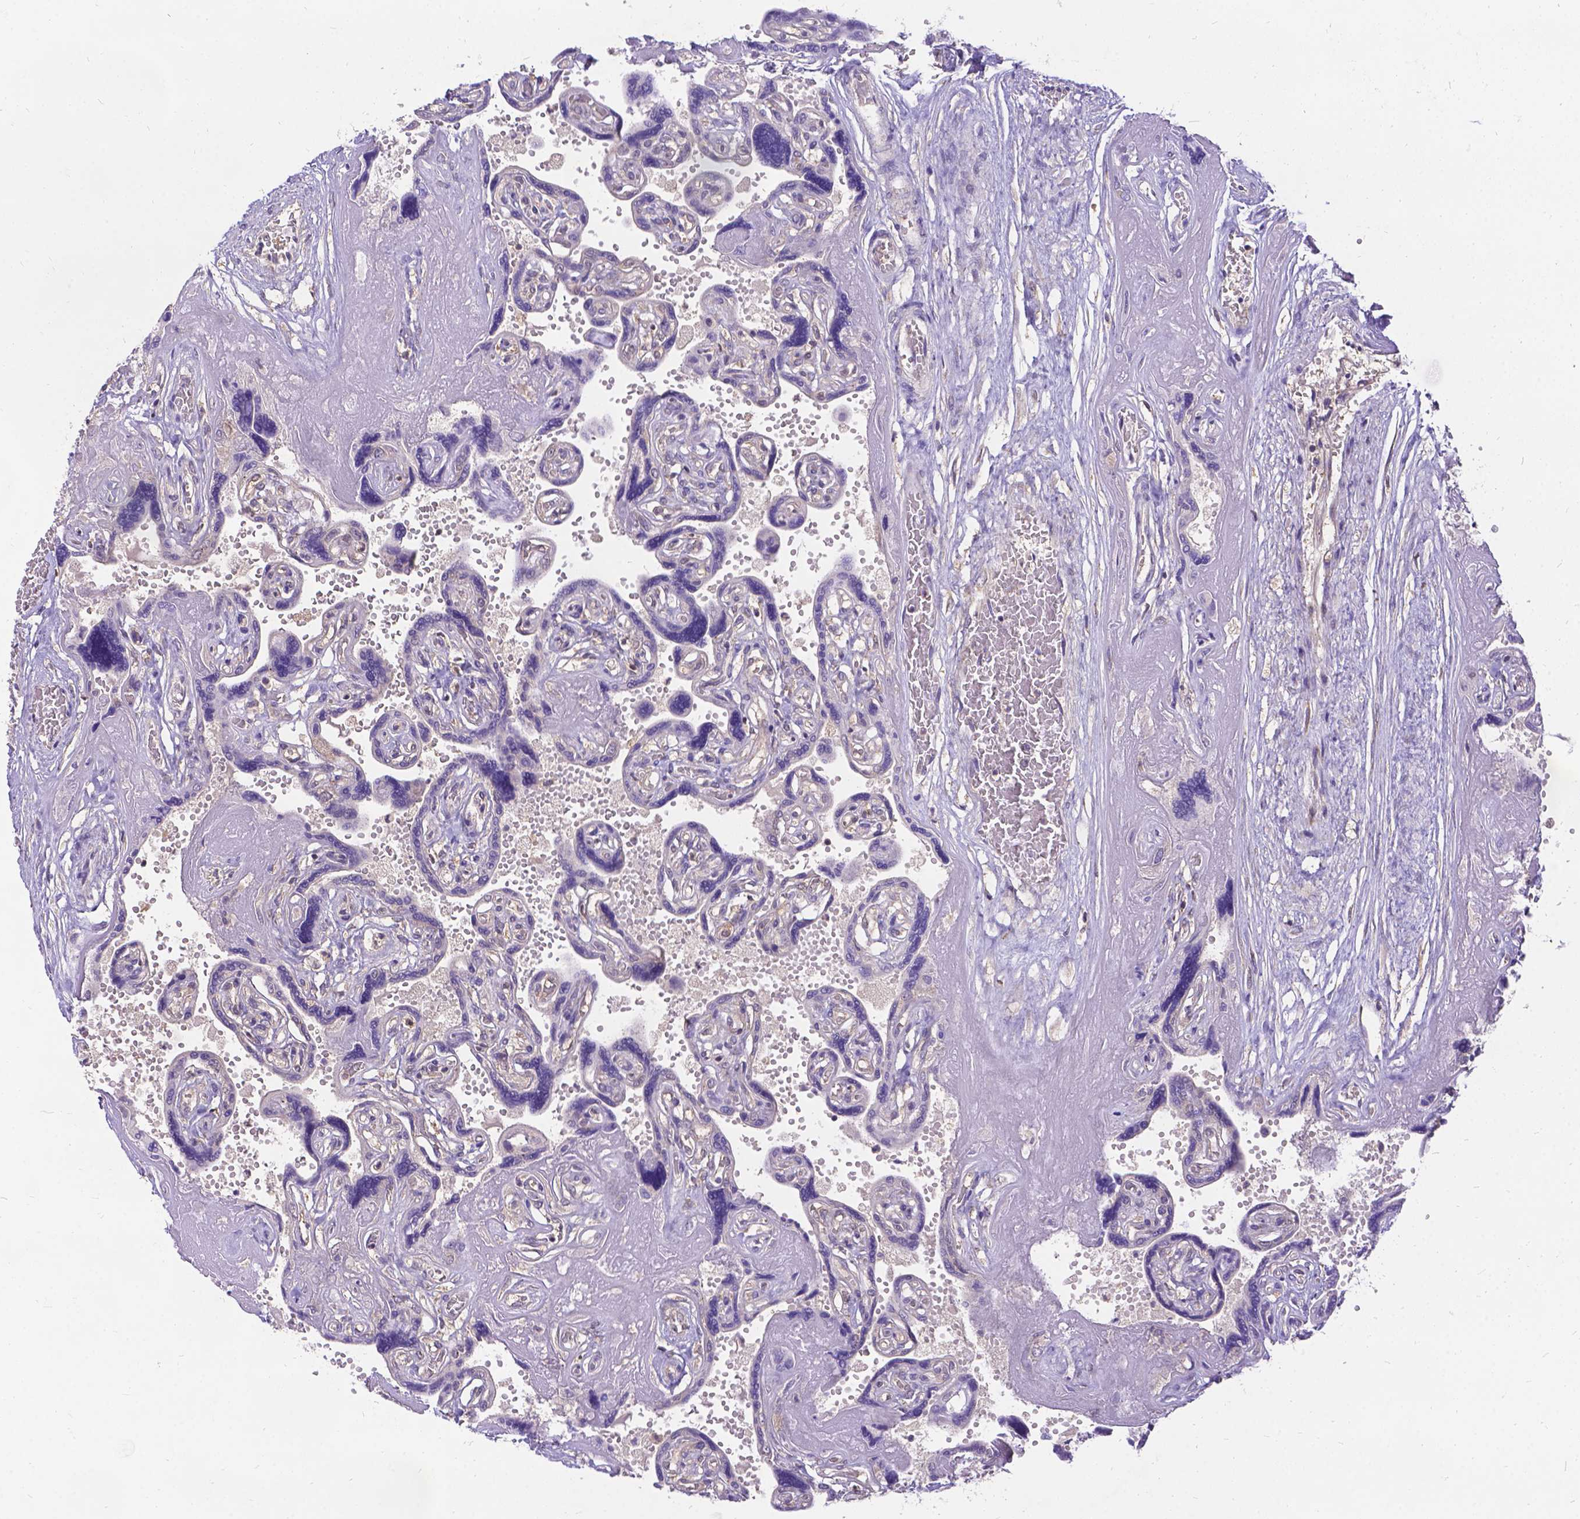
{"staining": {"intensity": "weak", "quantity": "25%-75%", "location": "cytoplasmic/membranous"}, "tissue": "placenta", "cell_type": "Decidual cells", "image_type": "normal", "snomed": [{"axis": "morphology", "description": "Normal tissue, NOS"}, {"axis": "topography", "description": "Placenta"}], "caption": "Placenta stained for a protein reveals weak cytoplasmic/membranous positivity in decidual cells. (brown staining indicates protein expression, while blue staining denotes nuclei).", "gene": "DENND6A", "patient": {"sex": "female", "age": 32}}